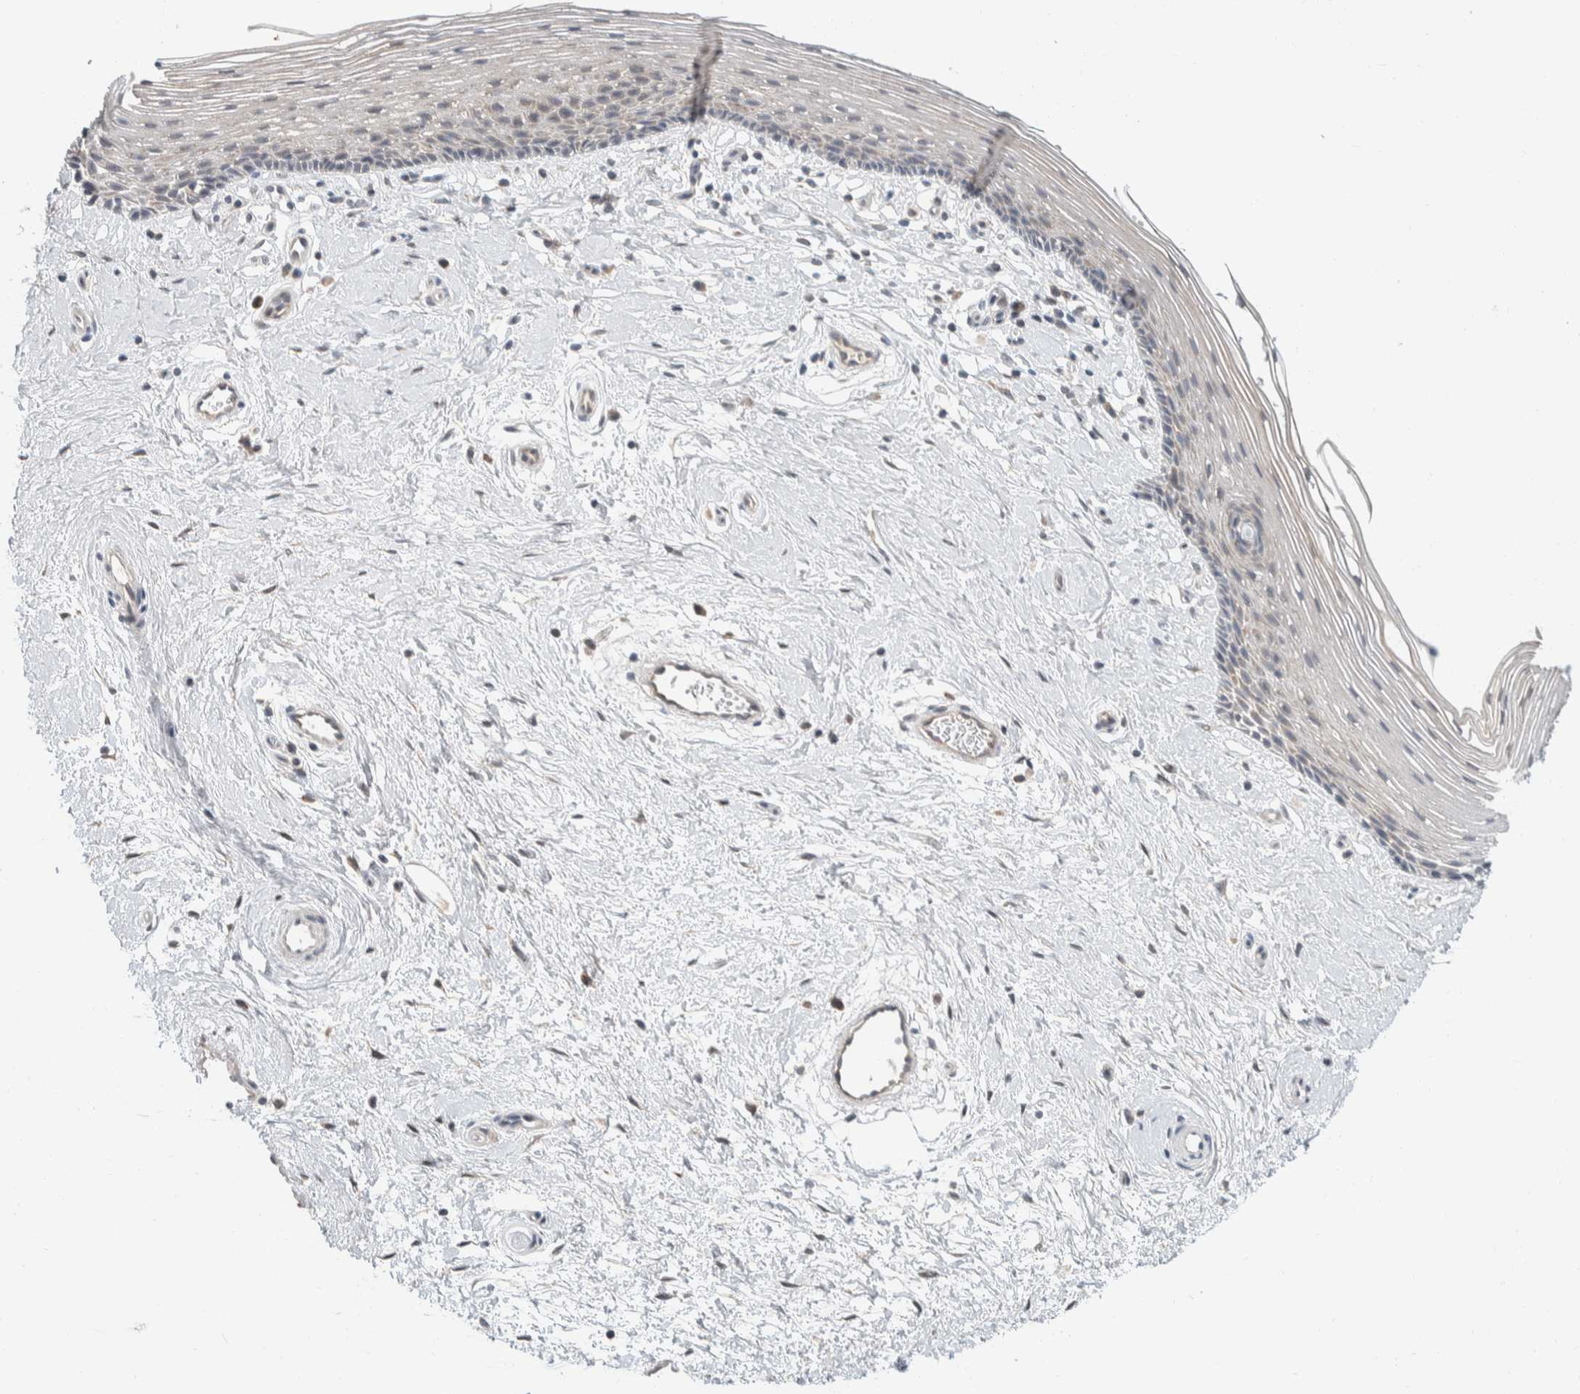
{"staining": {"intensity": "negative", "quantity": "none", "location": "none"}, "tissue": "vagina", "cell_type": "Squamous epithelial cells", "image_type": "normal", "snomed": [{"axis": "morphology", "description": "Normal tissue, NOS"}, {"axis": "topography", "description": "Vagina"}], "caption": "The image shows no significant staining in squamous epithelial cells of vagina. (DAB (3,3'-diaminobenzidine) IHC with hematoxylin counter stain).", "gene": "SHPK", "patient": {"sex": "female", "age": 46}}